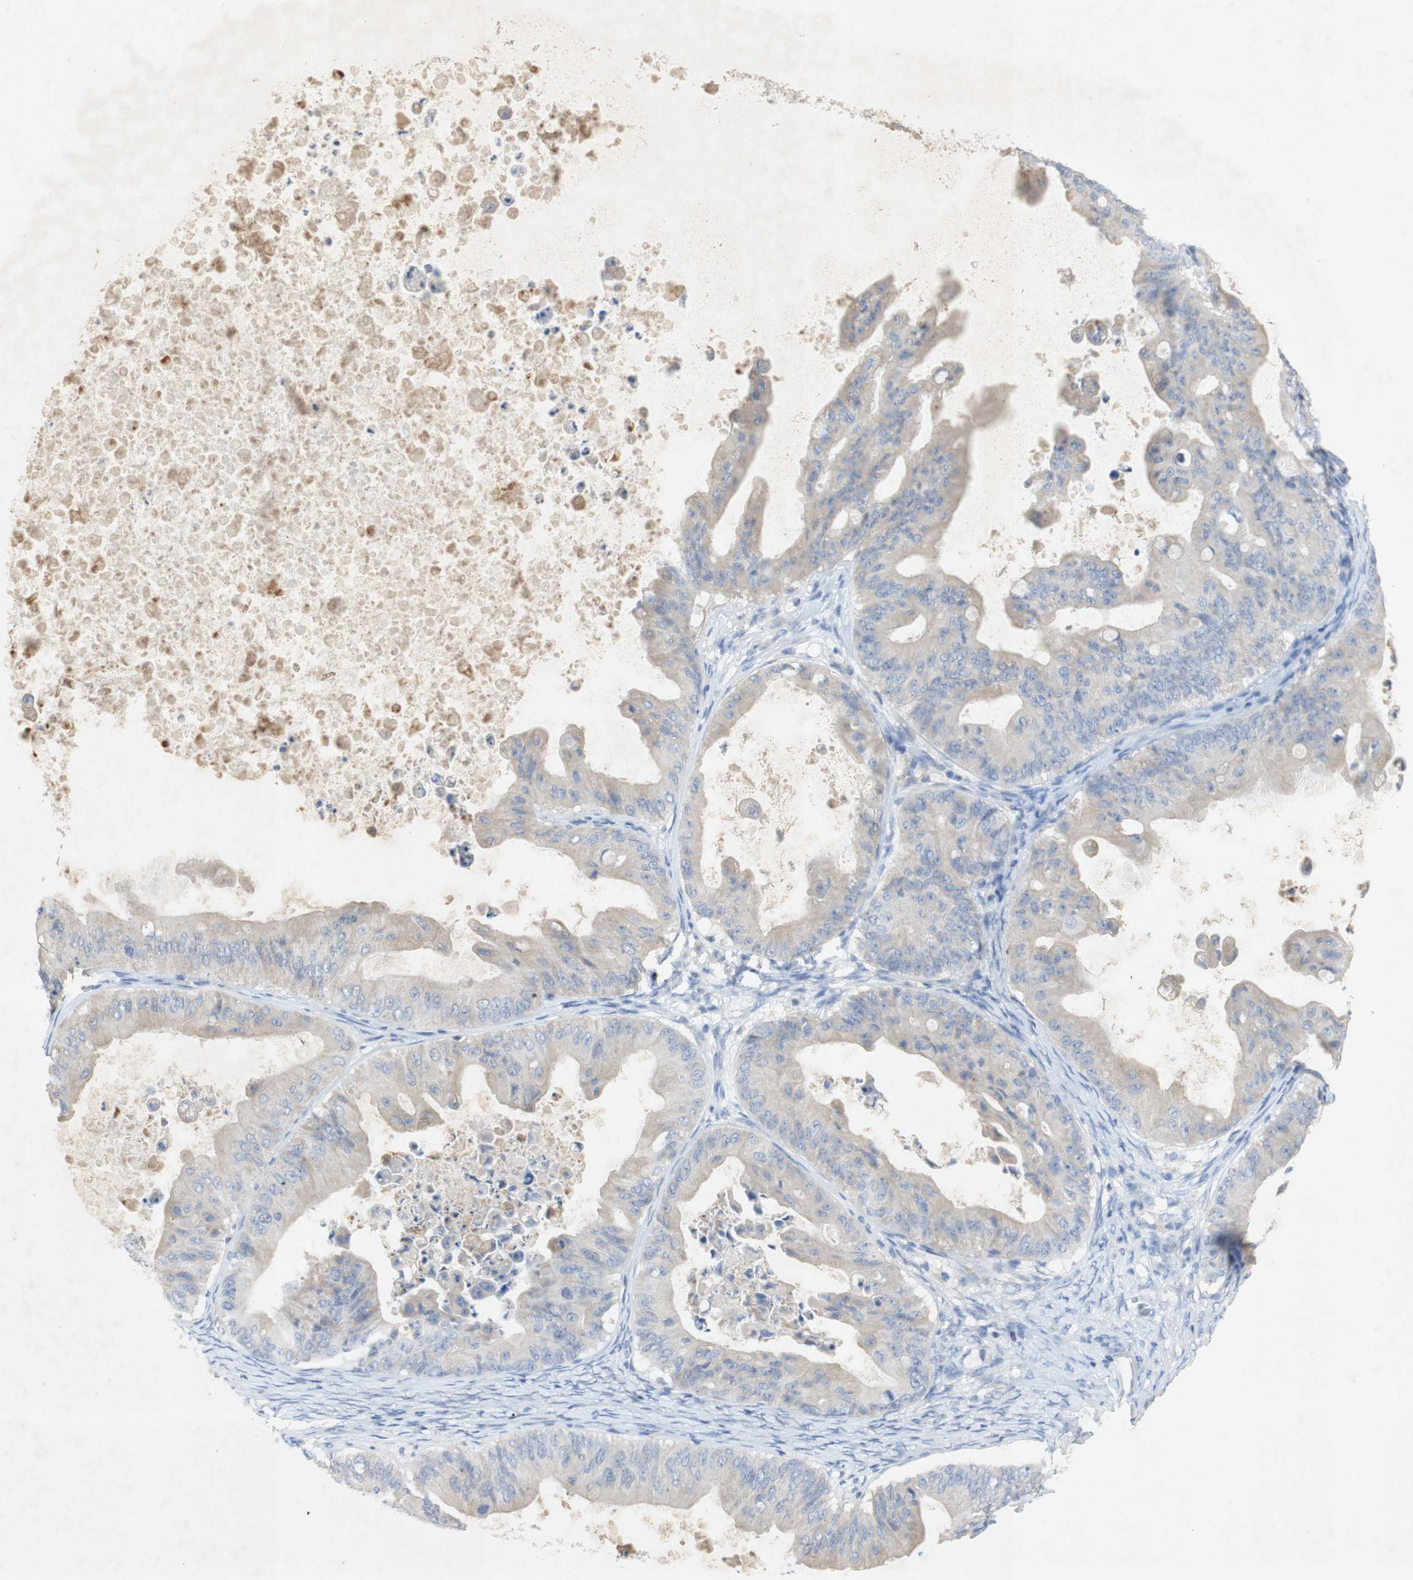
{"staining": {"intensity": "weak", "quantity": "<25%", "location": "cytoplasmic/membranous"}, "tissue": "ovarian cancer", "cell_type": "Tumor cells", "image_type": "cancer", "snomed": [{"axis": "morphology", "description": "Cystadenocarcinoma, mucinous, NOS"}, {"axis": "topography", "description": "Ovary"}], "caption": "The immunohistochemistry (IHC) image has no significant expression in tumor cells of mucinous cystadenocarcinoma (ovarian) tissue.", "gene": "EPO", "patient": {"sex": "female", "age": 37}}